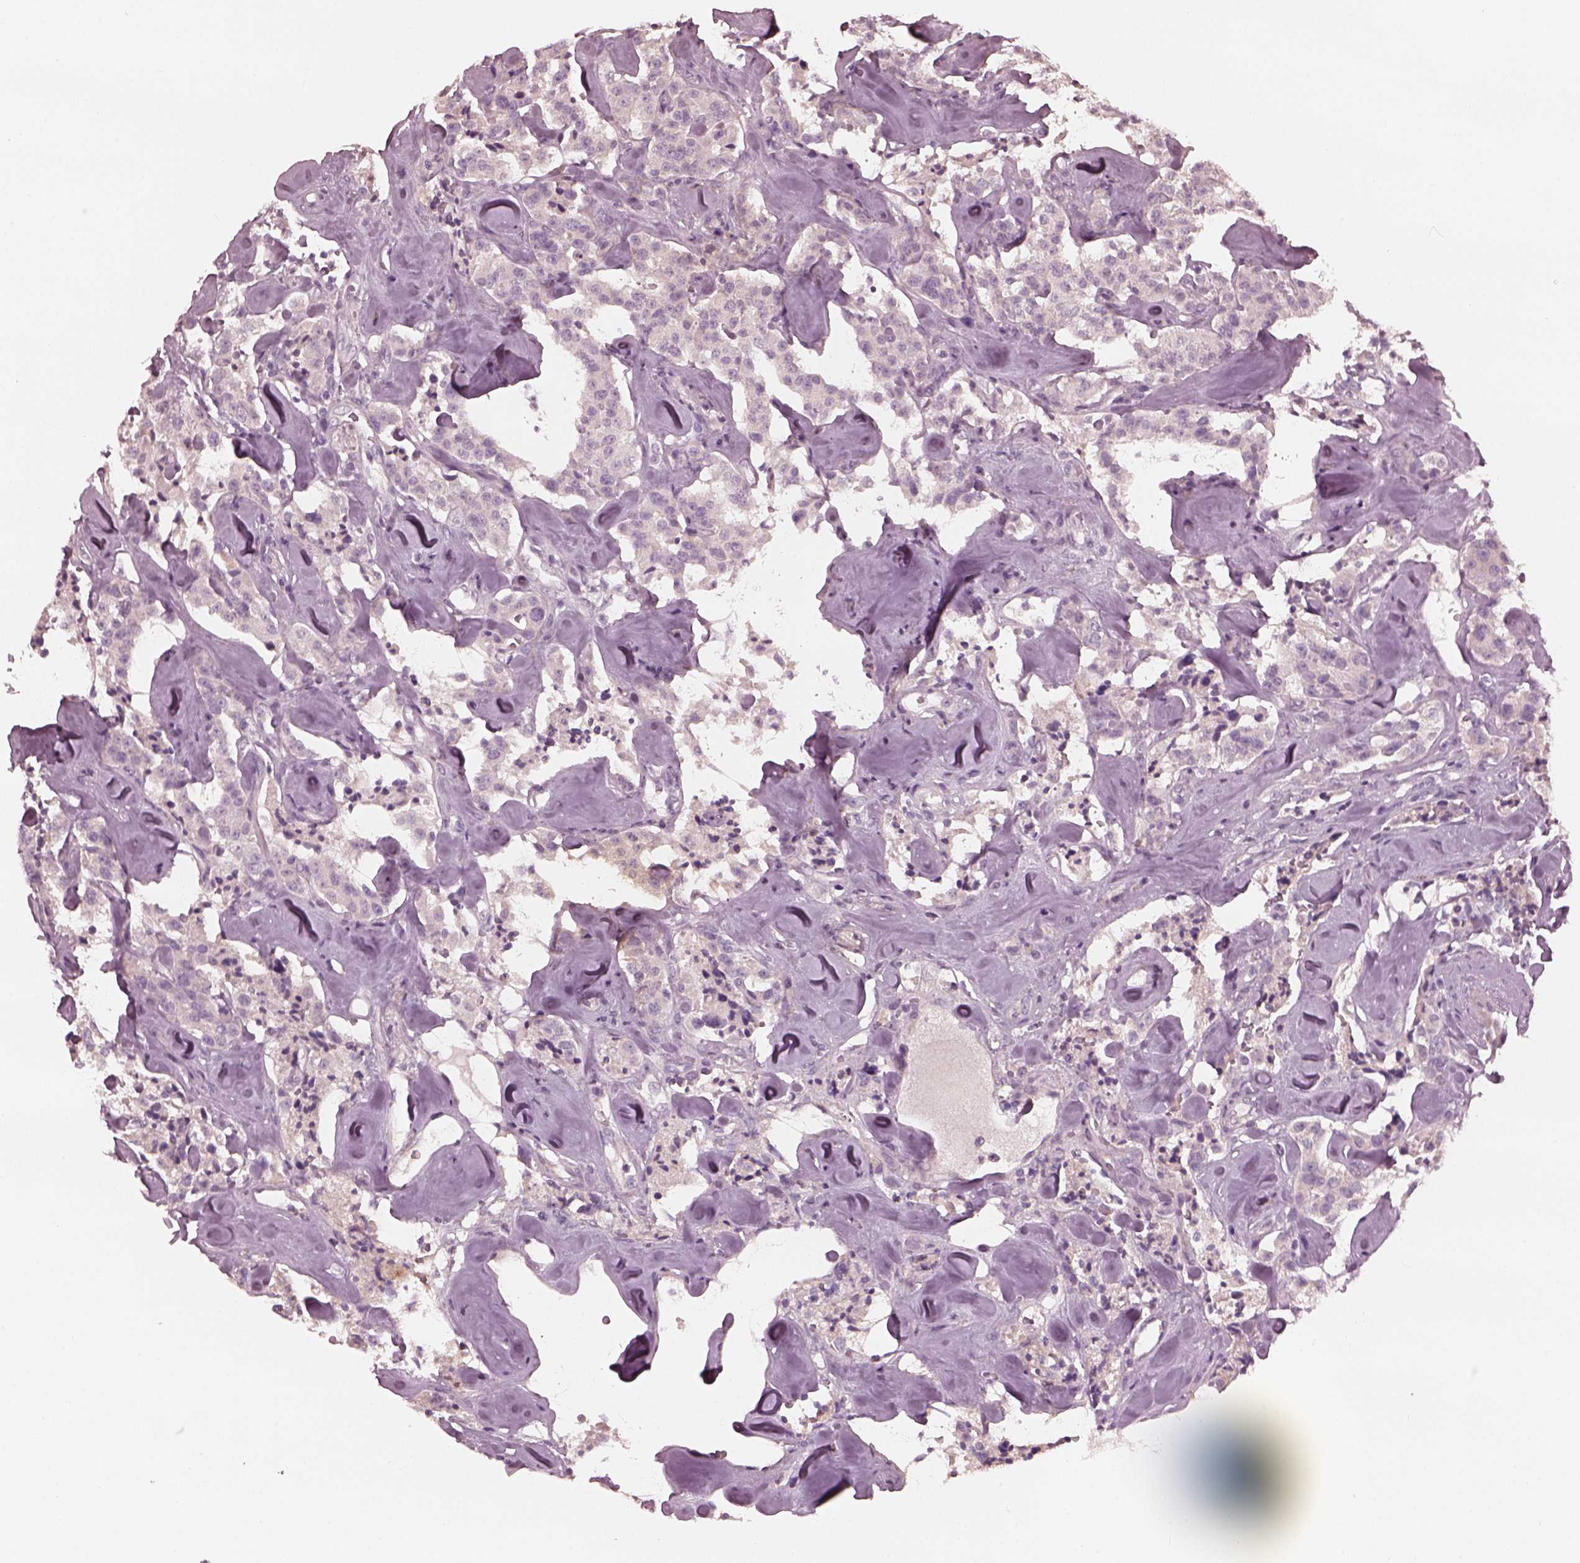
{"staining": {"intensity": "negative", "quantity": "none", "location": "none"}, "tissue": "carcinoid", "cell_type": "Tumor cells", "image_type": "cancer", "snomed": [{"axis": "morphology", "description": "Carcinoid, malignant, NOS"}, {"axis": "topography", "description": "Pancreas"}], "caption": "There is no significant positivity in tumor cells of malignant carcinoid.", "gene": "OPTC", "patient": {"sex": "male", "age": 41}}